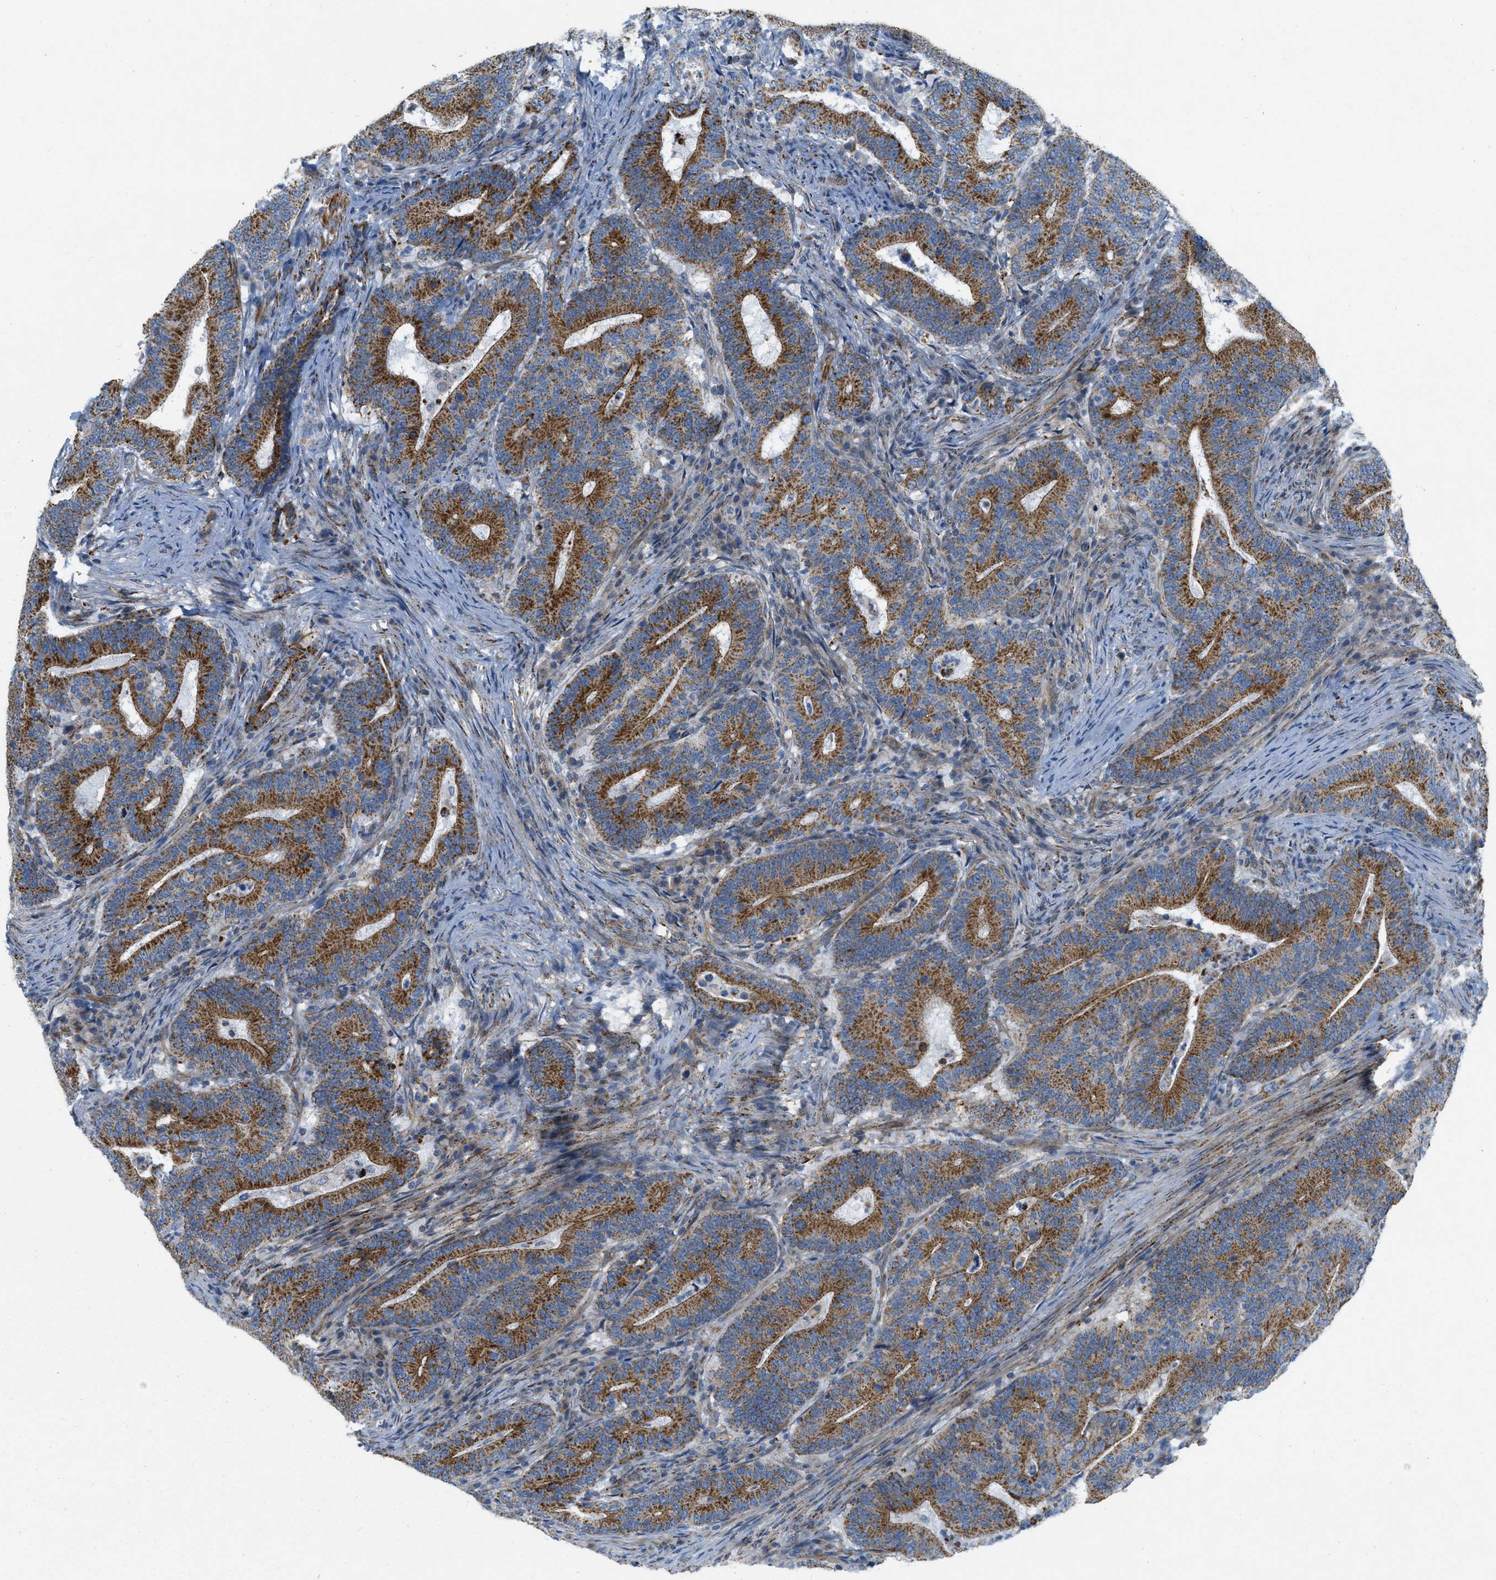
{"staining": {"intensity": "strong", "quantity": ">75%", "location": "cytoplasmic/membranous"}, "tissue": "colorectal cancer", "cell_type": "Tumor cells", "image_type": "cancer", "snomed": [{"axis": "morphology", "description": "Adenocarcinoma, NOS"}, {"axis": "topography", "description": "Colon"}], "caption": "A high amount of strong cytoplasmic/membranous staining is identified in about >75% of tumor cells in colorectal cancer (adenocarcinoma) tissue.", "gene": "BTN3A1", "patient": {"sex": "female", "age": 66}}